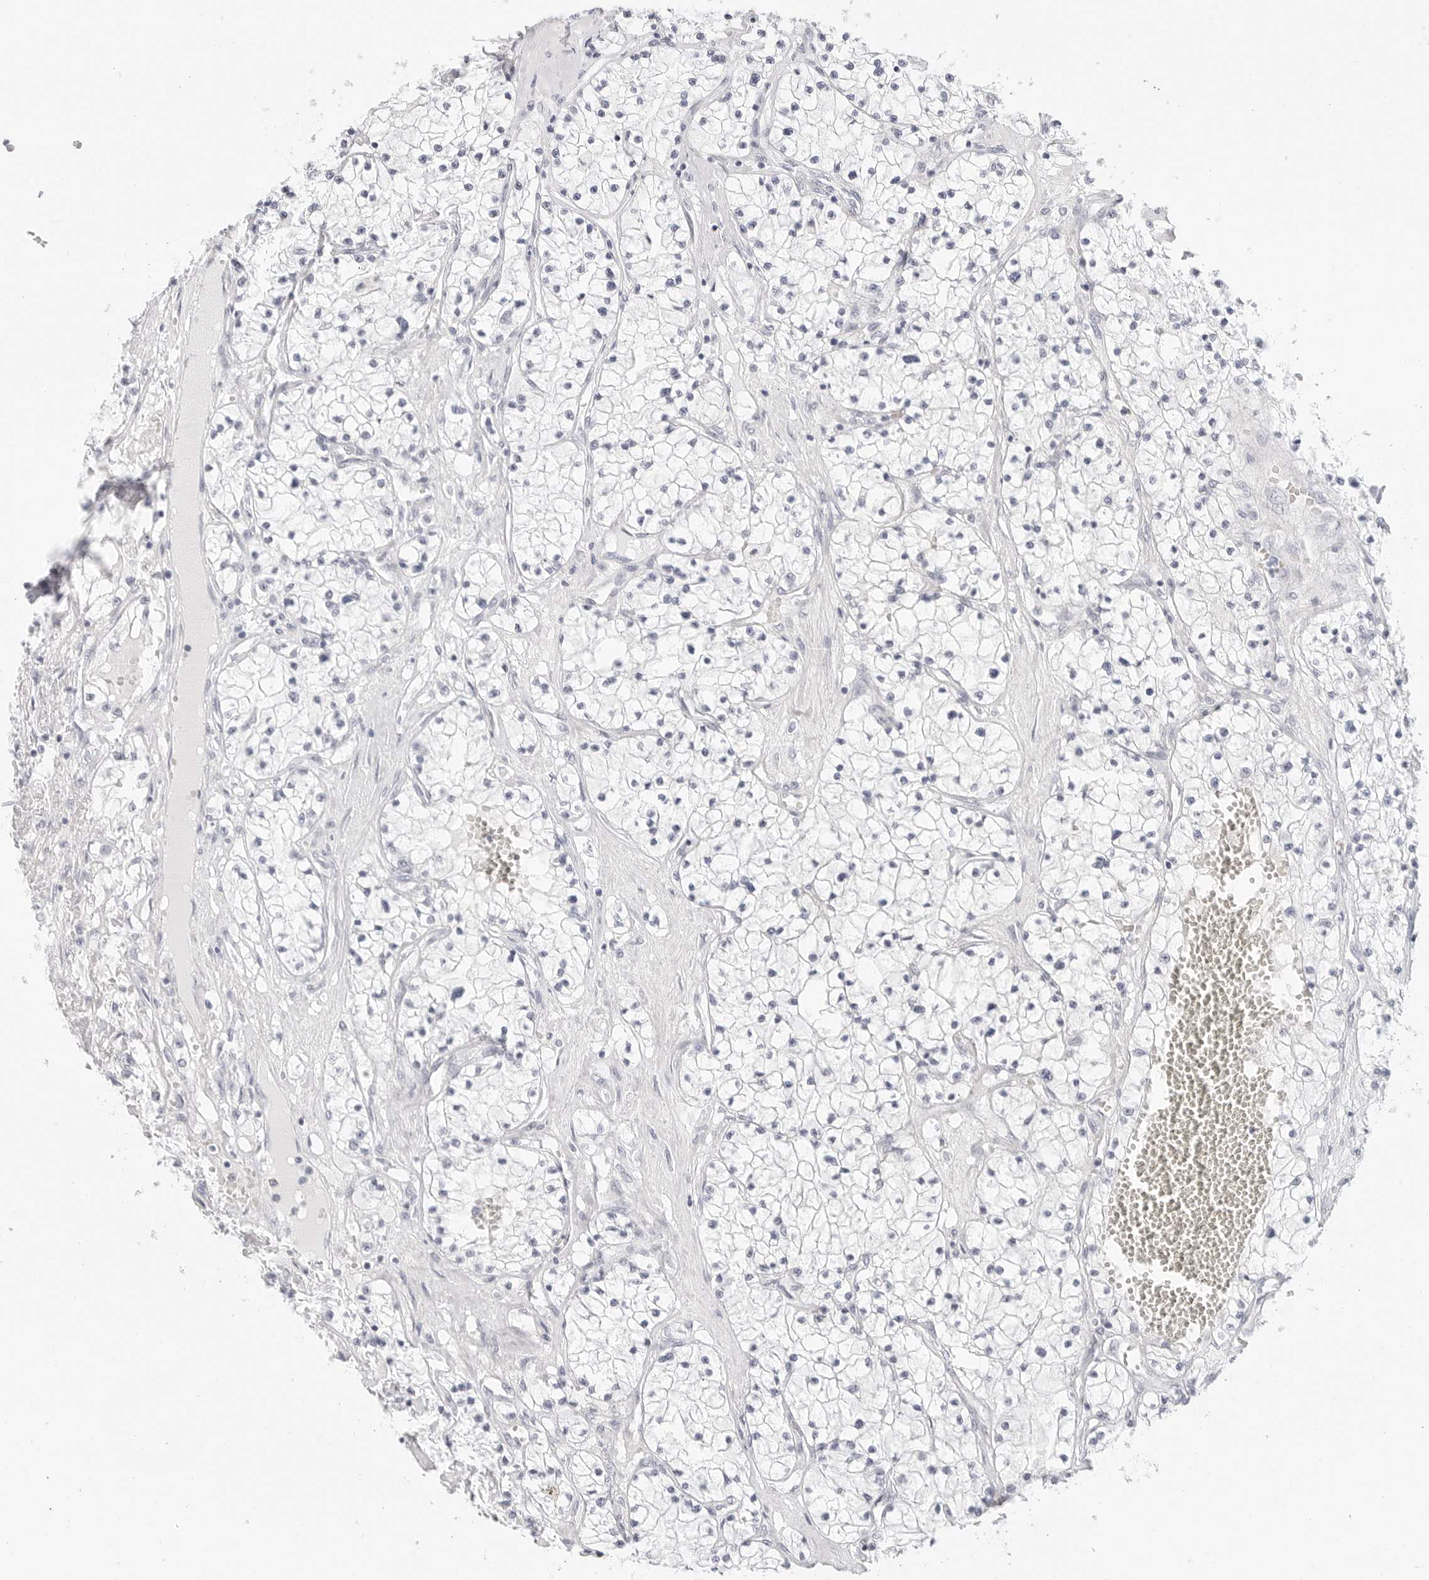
{"staining": {"intensity": "negative", "quantity": "none", "location": "none"}, "tissue": "renal cancer", "cell_type": "Tumor cells", "image_type": "cancer", "snomed": [{"axis": "morphology", "description": "Normal tissue, NOS"}, {"axis": "morphology", "description": "Adenocarcinoma, NOS"}, {"axis": "topography", "description": "Kidney"}], "caption": "Tumor cells show no significant expression in renal adenocarcinoma.", "gene": "HMGCS2", "patient": {"sex": "male", "age": 68}}